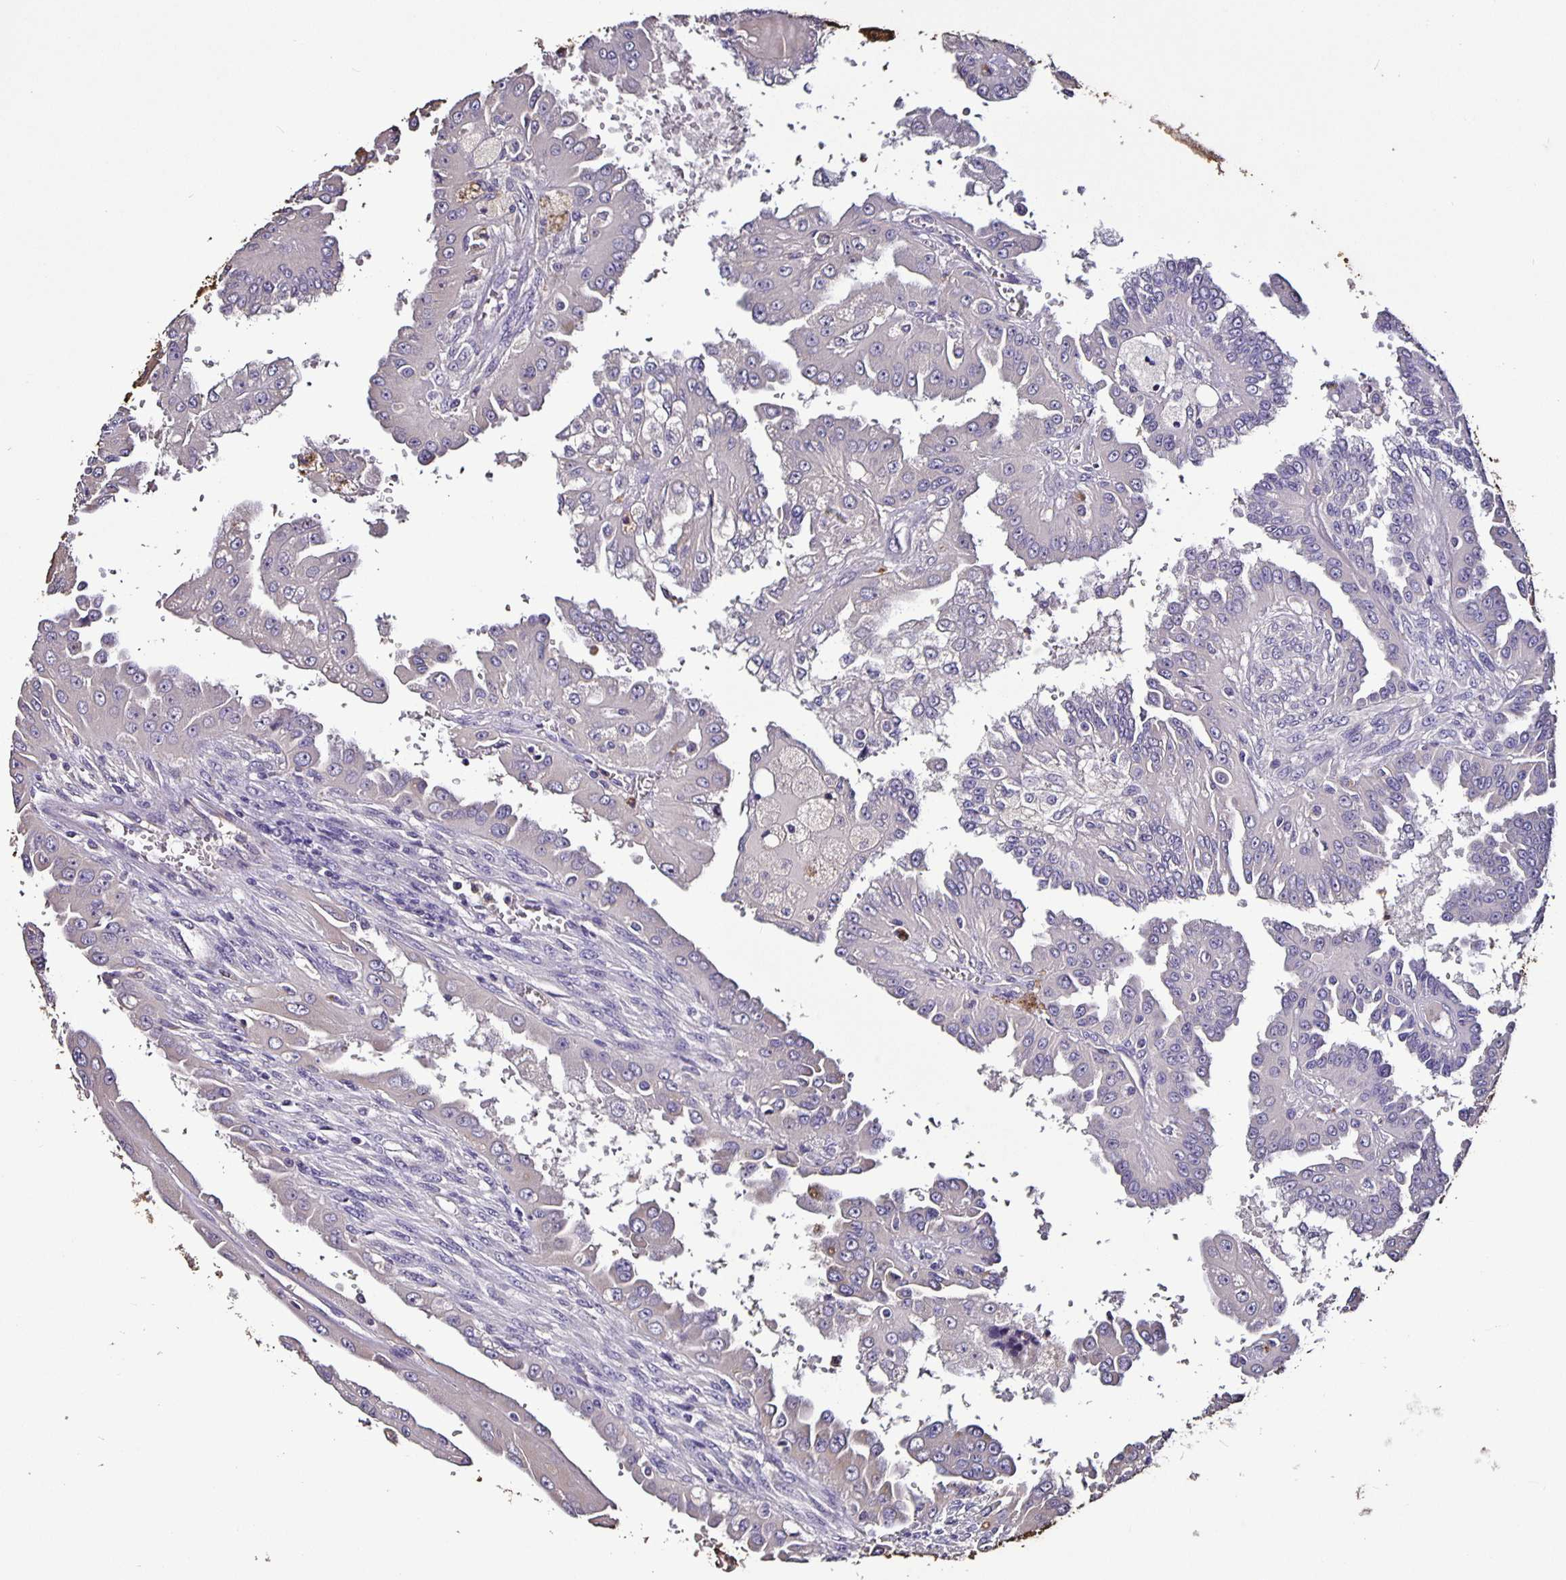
{"staining": {"intensity": "negative", "quantity": "none", "location": "none"}, "tissue": "renal cancer", "cell_type": "Tumor cells", "image_type": "cancer", "snomed": [{"axis": "morphology", "description": "Adenocarcinoma, NOS"}, {"axis": "topography", "description": "Kidney"}], "caption": "Immunohistochemistry (IHC) micrograph of renal cancer stained for a protein (brown), which displays no staining in tumor cells.", "gene": "FCER1A", "patient": {"sex": "male", "age": 58}}